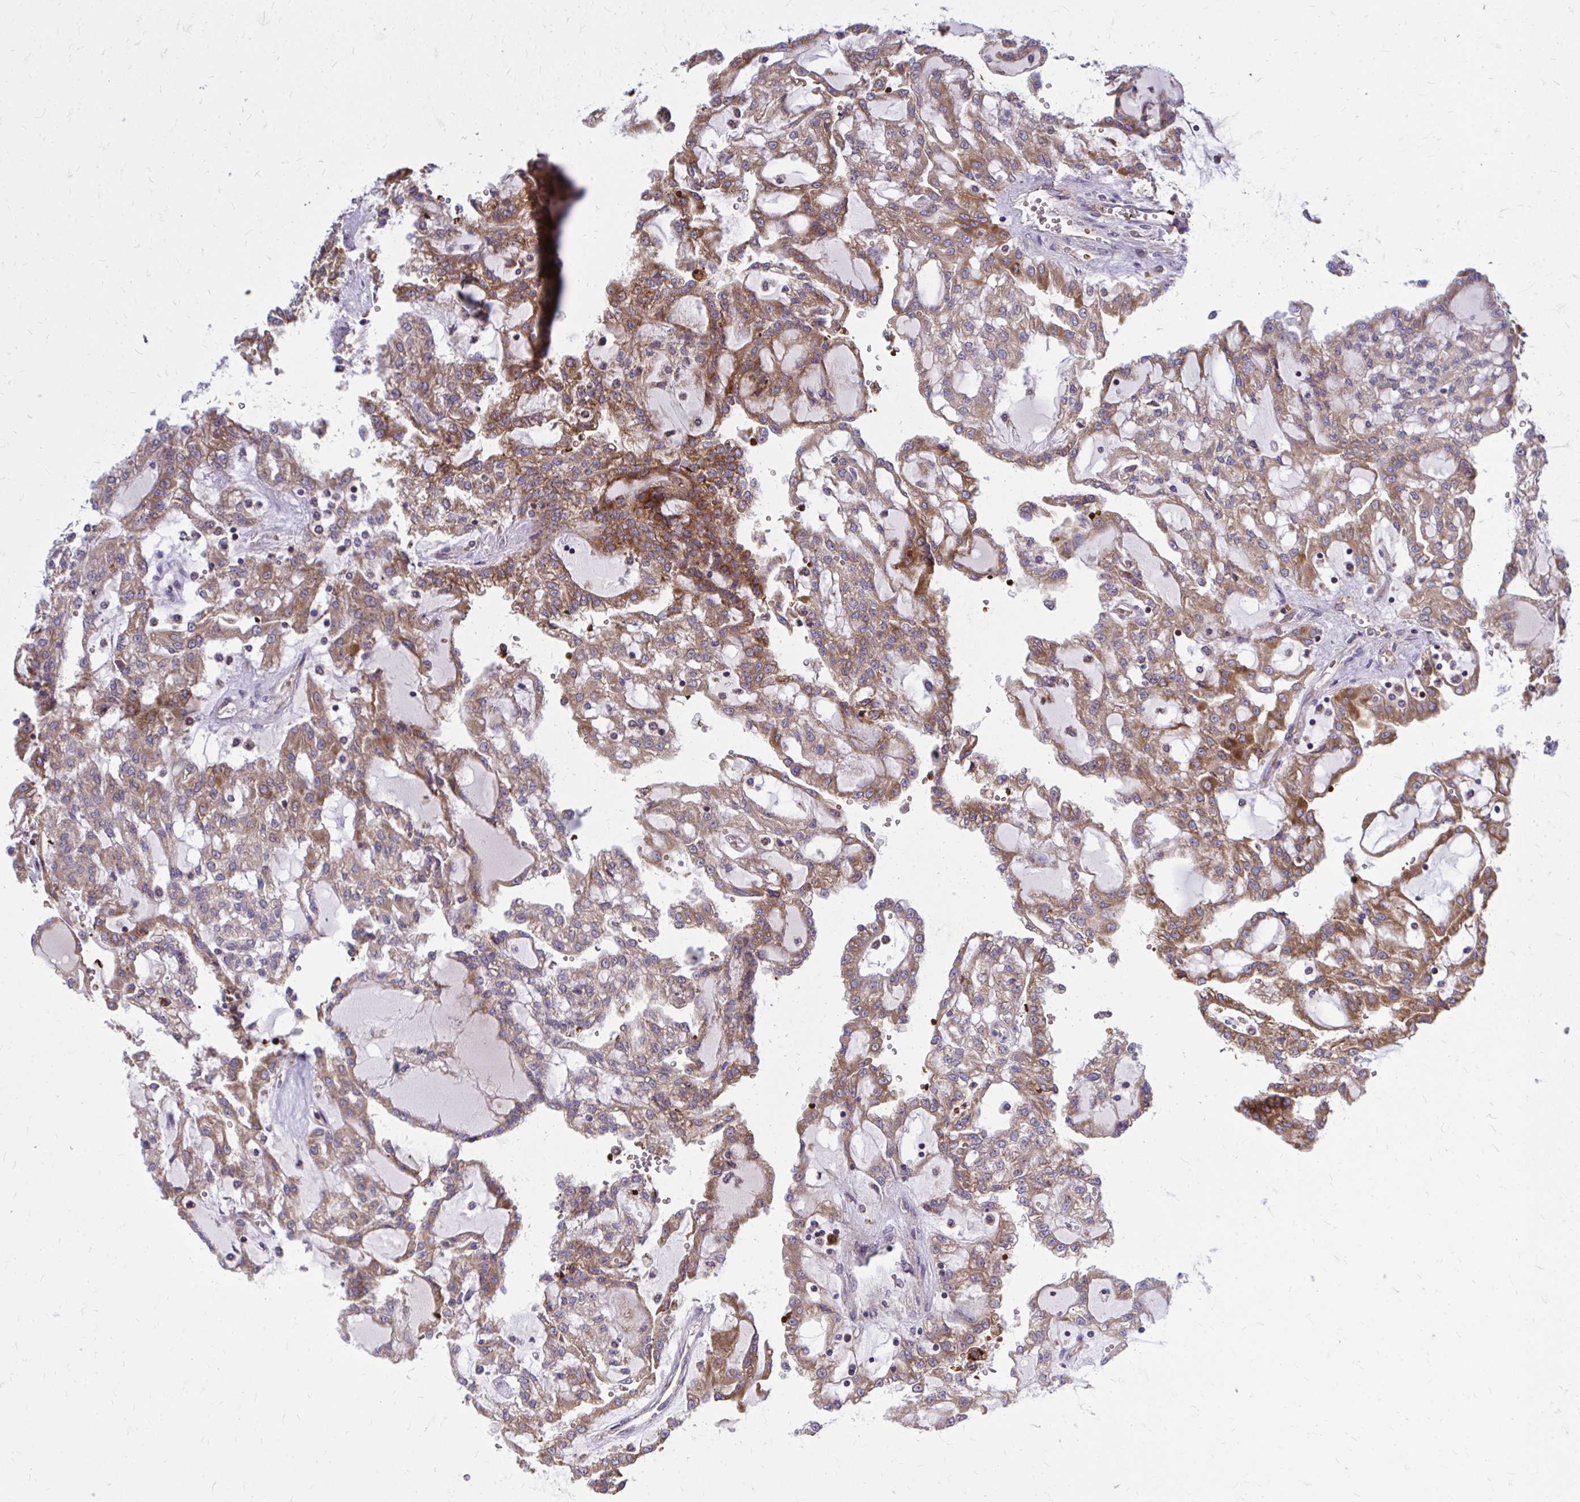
{"staining": {"intensity": "moderate", "quantity": ">75%", "location": "cytoplasmic/membranous"}, "tissue": "renal cancer", "cell_type": "Tumor cells", "image_type": "cancer", "snomed": [{"axis": "morphology", "description": "Adenocarcinoma, NOS"}, {"axis": "topography", "description": "Kidney"}], "caption": "Moderate cytoplasmic/membranous protein positivity is appreciated in approximately >75% of tumor cells in renal cancer. (brown staining indicates protein expression, while blue staining denotes nuclei).", "gene": "PDK4", "patient": {"sex": "male", "age": 63}}